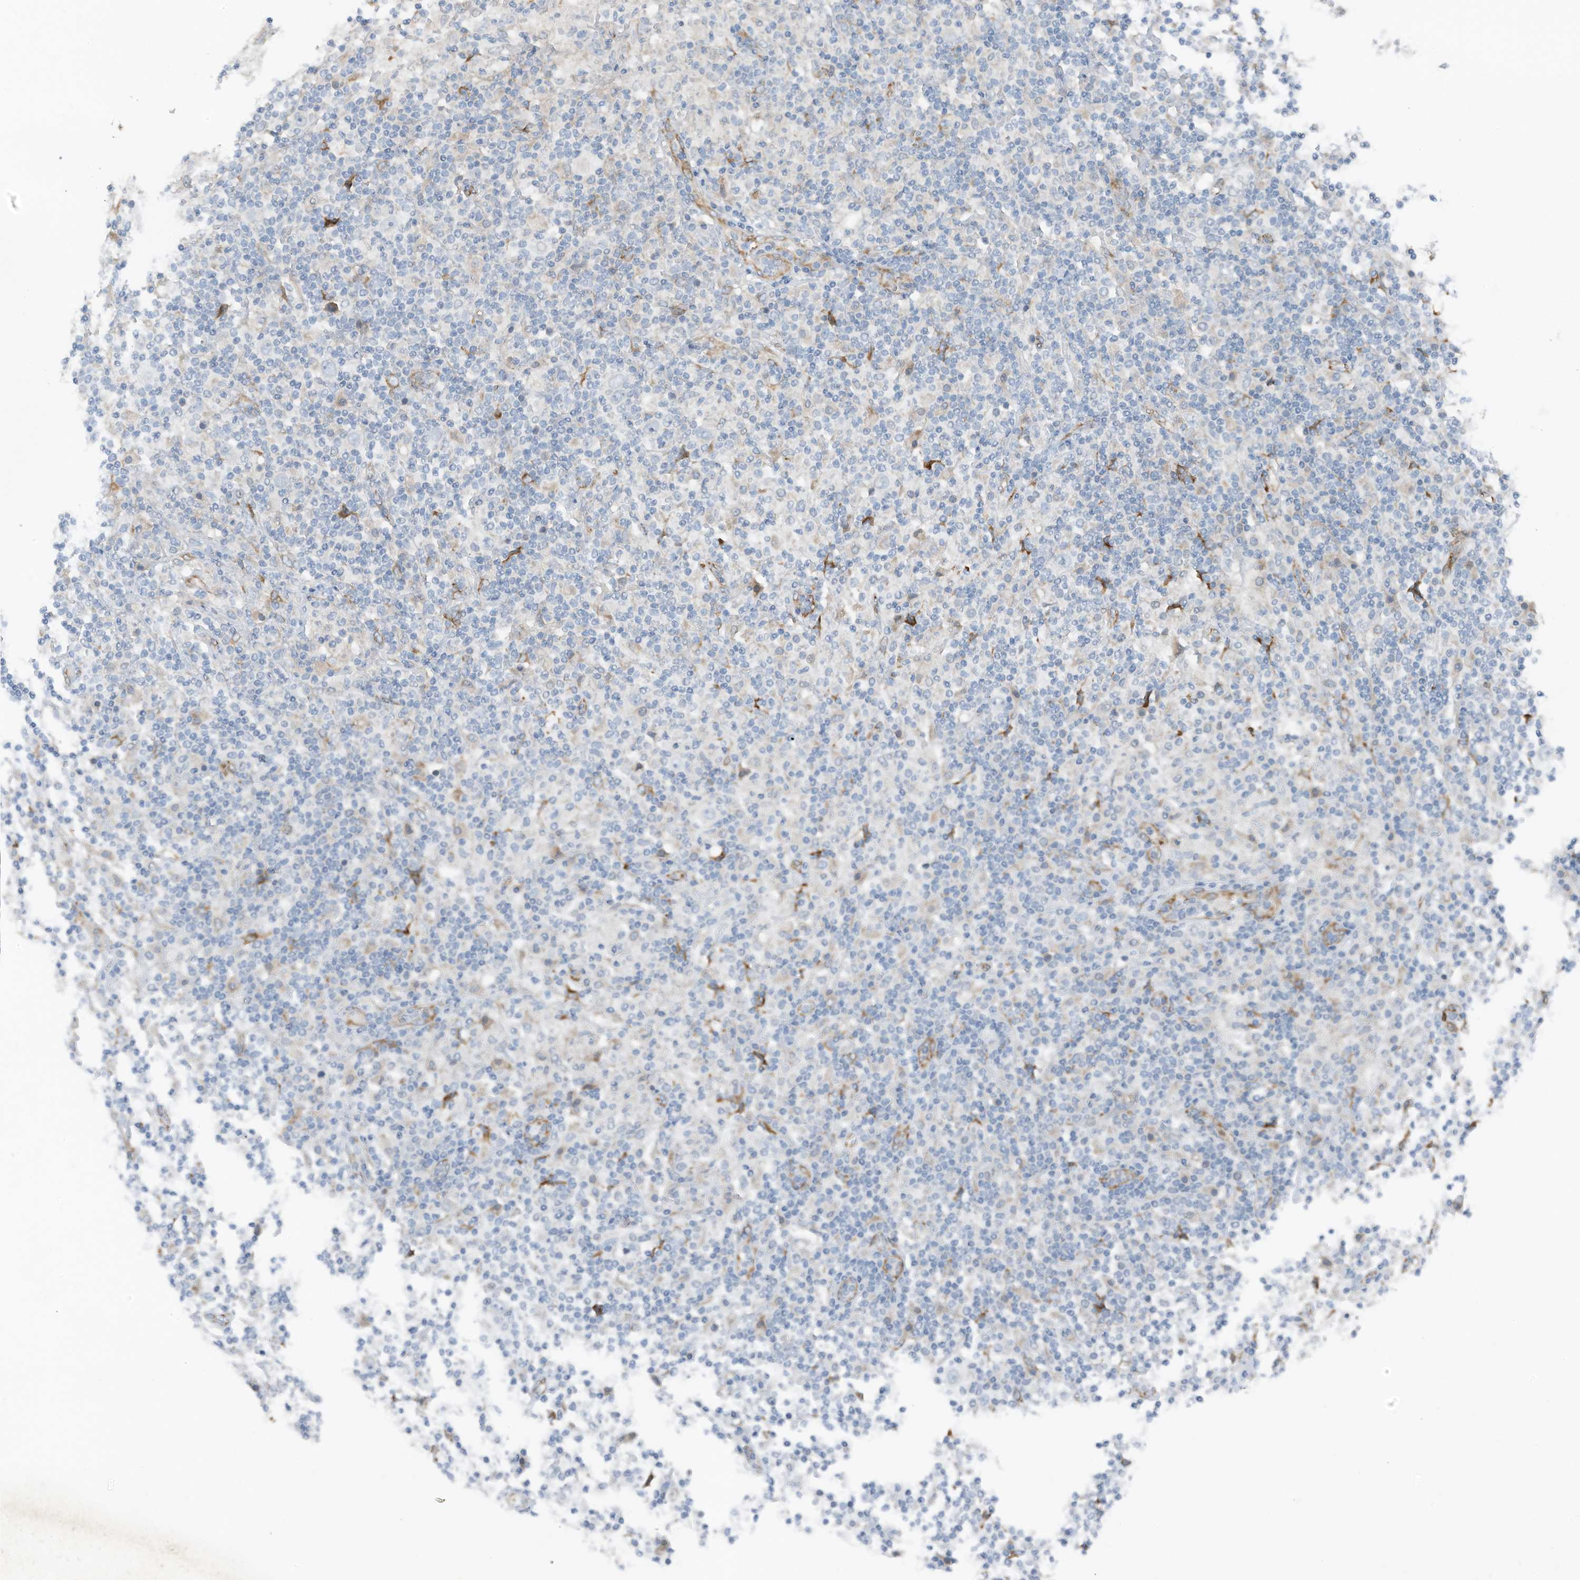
{"staining": {"intensity": "negative", "quantity": "none", "location": "none"}, "tissue": "lymphoma", "cell_type": "Tumor cells", "image_type": "cancer", "snomed": [{"axis": "morphology", "description": "Hodgkin's disease, NOS"}, {"axis": "topography", "description": "Lymph node"}], "caption": "Immunohistochemical staining of human Hodgkin's disease reveals no significant staining in tumor cells. (Brightfield microscopy of DAB IHC at high magnification).", "gene": "ARHGEF33", "patient": {"sex": "male", "age": 70}}